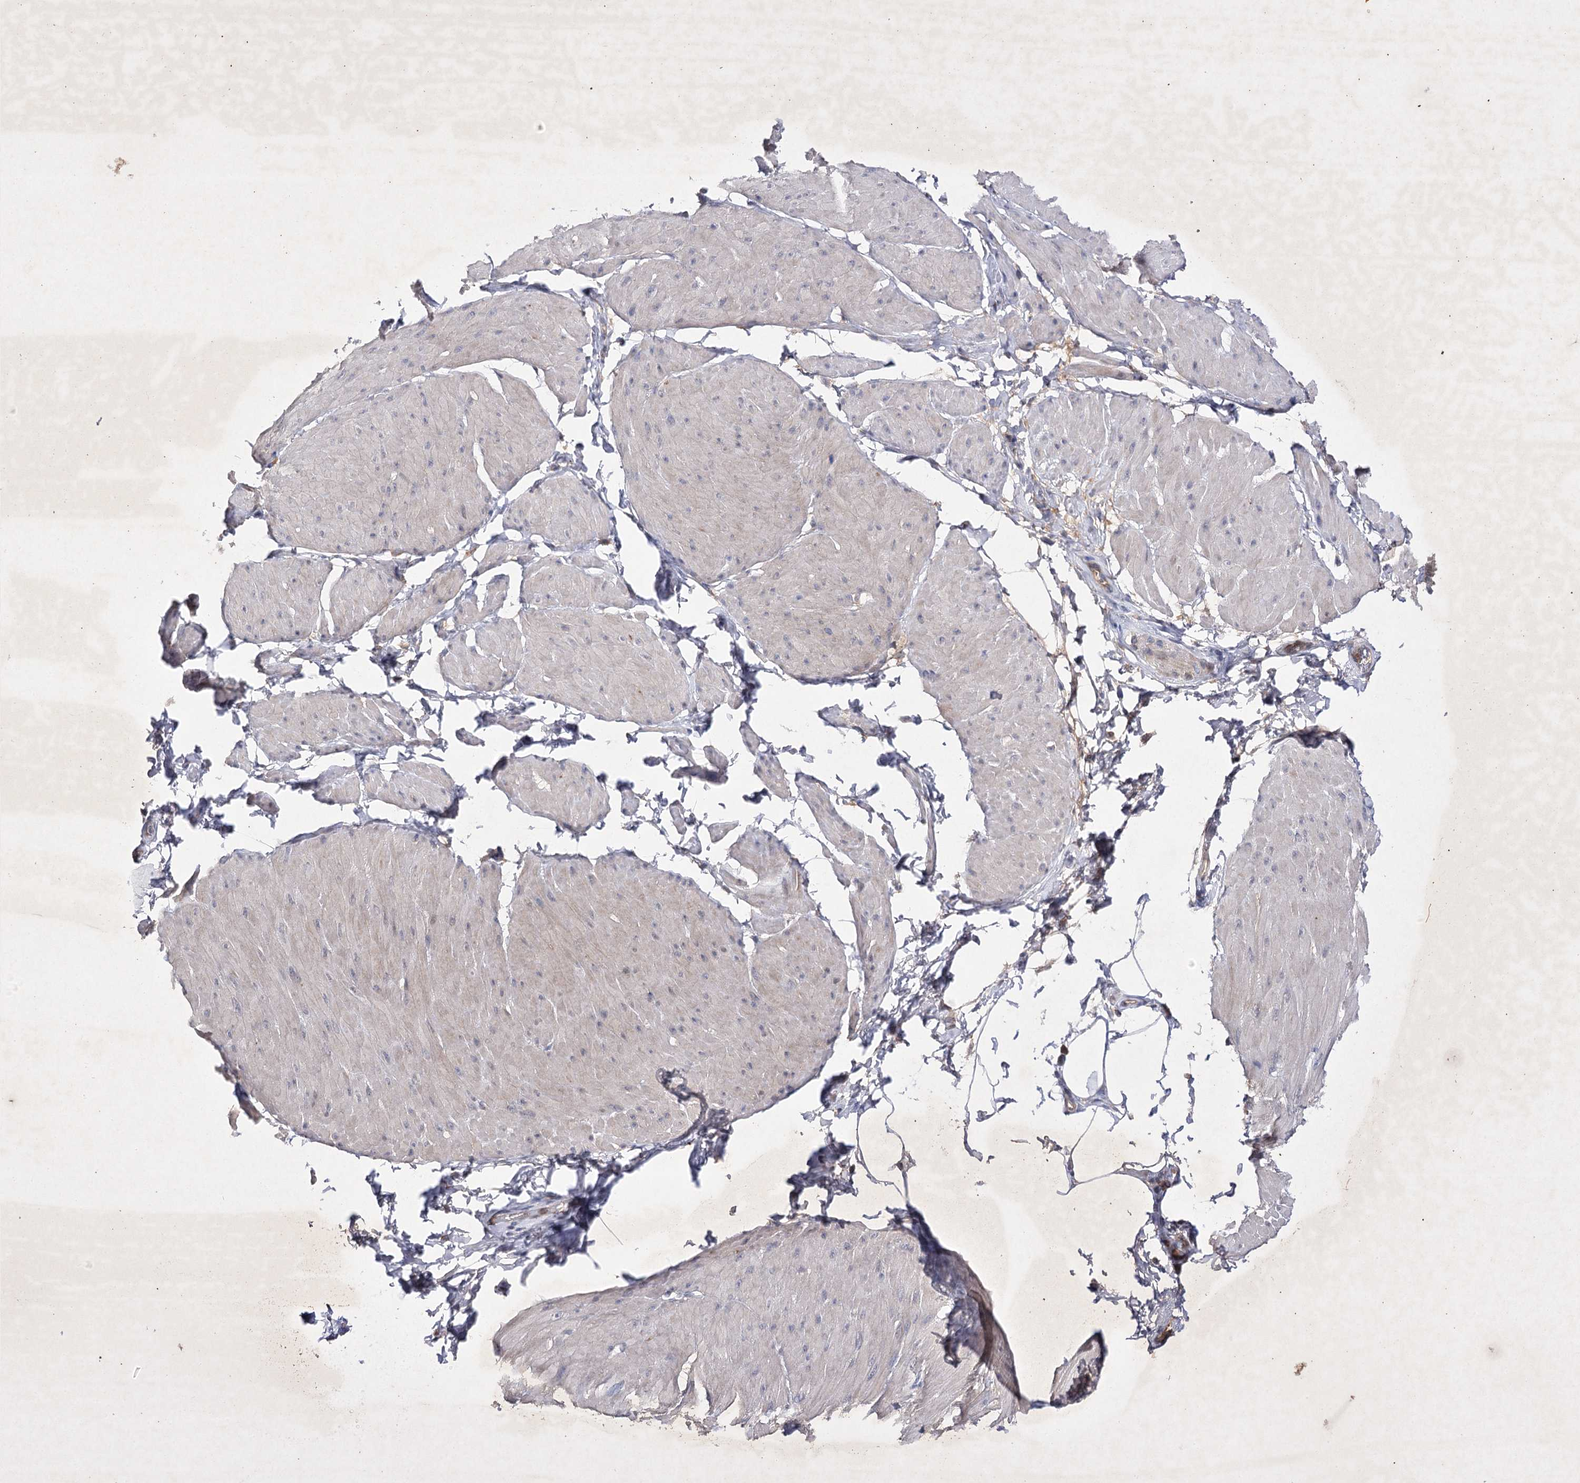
{"staining": {"intensity": "weak", "quantity": "<25%", "location": "cytoplasmic/membranous"}, "tissue": "smooth muscle", "cell_type": "Smooth muscle cells", "image_type": "normal", "snomed": [{"axis": "morphology", "description": "Urothelial carcinoma, High grade"}, {"axis": "topography", "description": "Urinary bladder"}], "caption": "Immunohistochemistry (IHC) of benign human smooth muscle demonstrates no positivity in smooth muscle cells.", "gene": "BCR", "patient": {"sex": "male", "age": 46}}